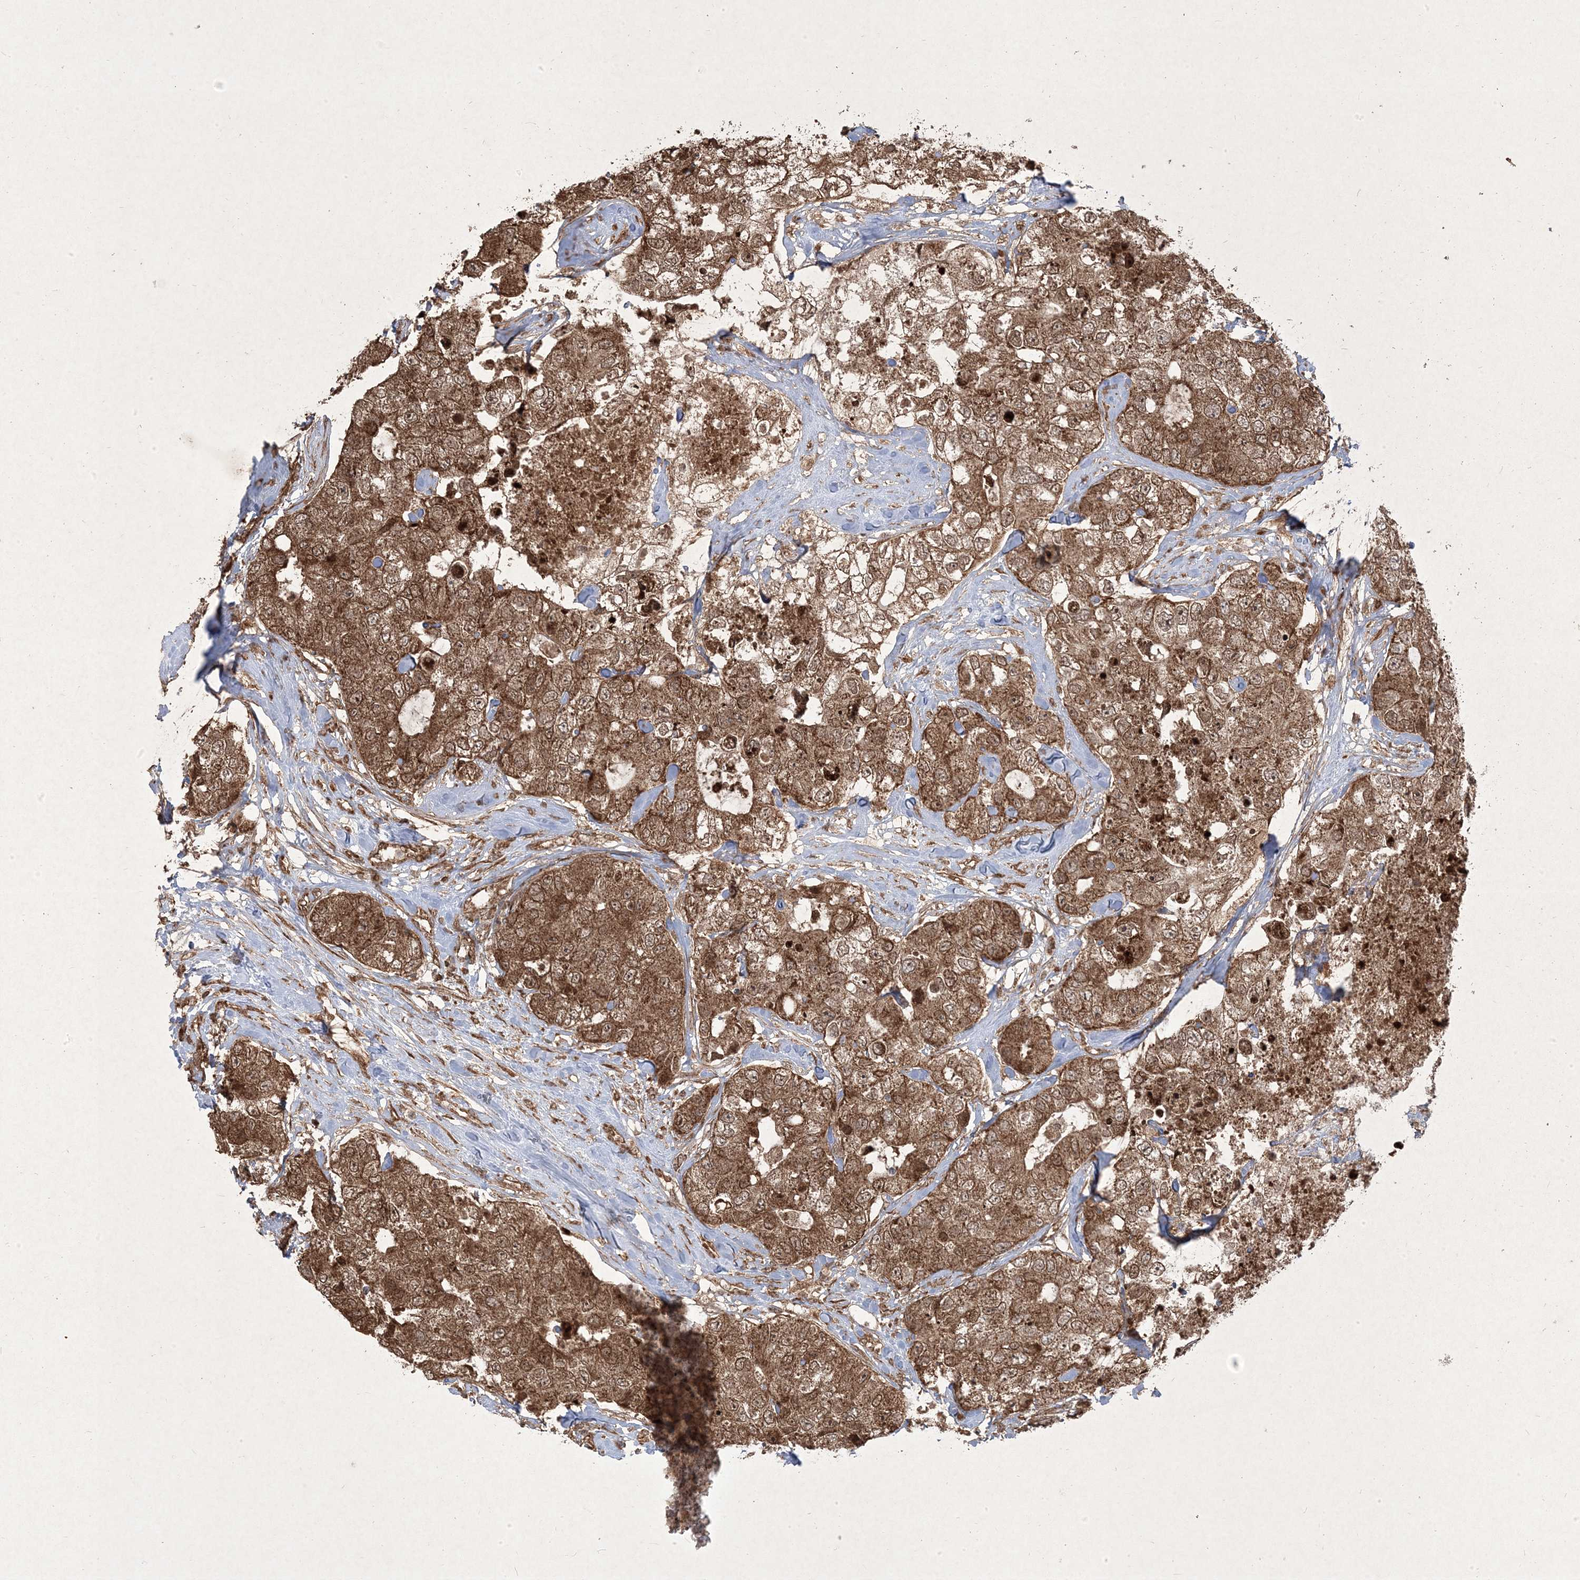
{"staining": {"intensity": "moderate", "quantity": ">75%", "location": "cytoplasmic/membranous,nuclear"}, "tissue": "breast cancer", "cell_type": "Tumor cells", "image_type": "cancer", "snomed": [{"axis": "morphology", "description": "Duct carcinoma"}, {"axis": "topography", "description": "Breast"}], "caption": "IHC of breast cancer (infiltrating ductal carcinoma) exhibits medium levels of moderate cytoplasmic/membranous and nuclear staining in approximately >75% of tumor cells. (Stains: DAB in brown, nuclei in blue, Microscopy: brightfield microscopy at high magnification).", "gene": "PLEKHM2", "patient": {"sex": "female", "age": 62}}